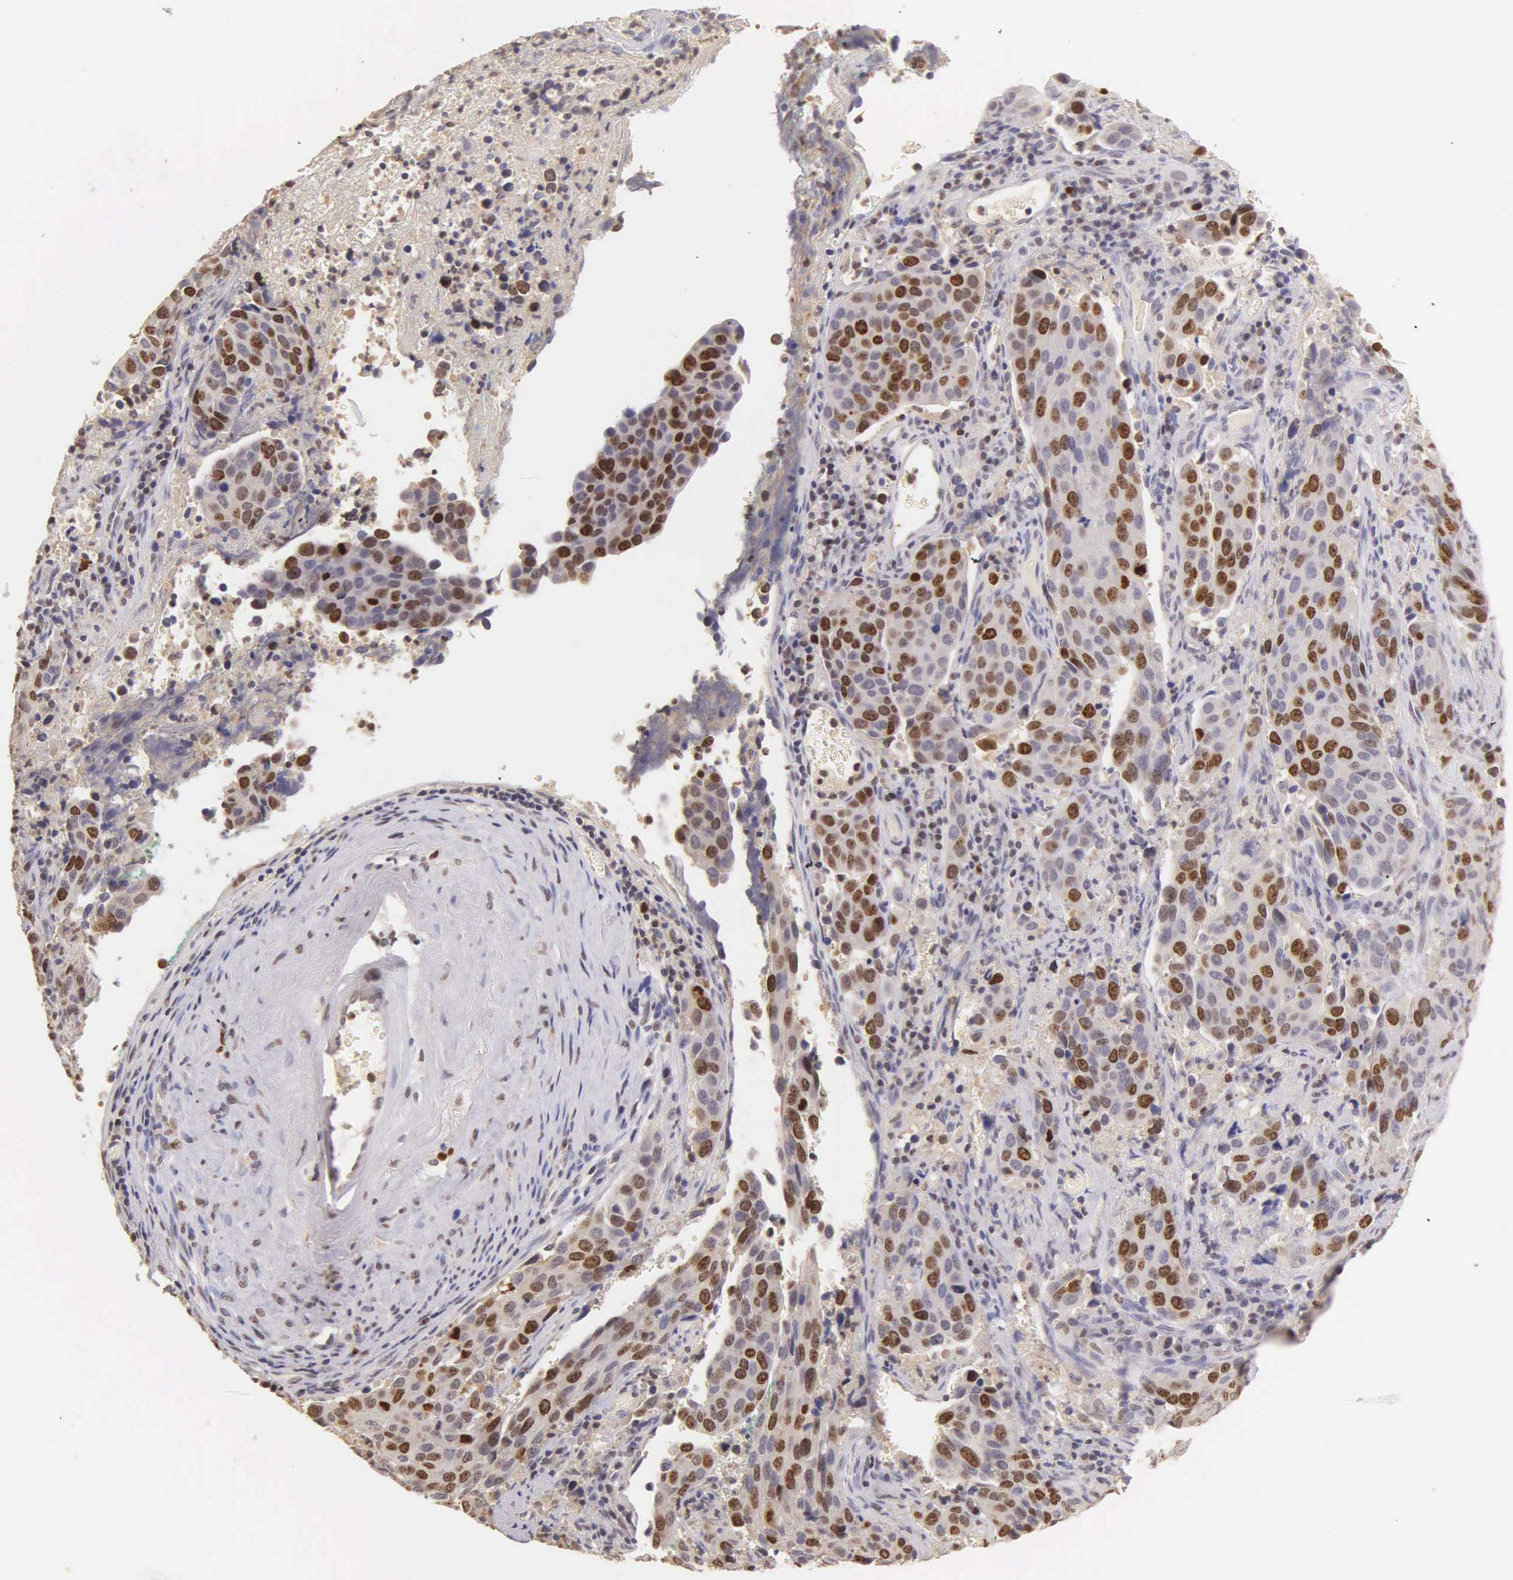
{"staining": {"intensity": "moderate", "quantity": ">75%", "location": "nuclear"}, "tissue": "cervical cancer", "cell_type": "Tumor cells", "image_type": "cancer", "snomed": [{"axis": "morphology", "description": "Squamous cell carcinoma, NOS"}, {"axis": "topography", "description": "Cervix"}], "caption": "IHC staining of cervical cancer (squamous cell carcinoma), which shows medium levels of moderate nuclear staining in about >75% of tumor cells indicating moderate nuclear protein expression. The staining was performed using DAB (3,3'-diaminobenzidine) (brown) for protein detection and nuclei were counterstained in hematoxylin (blue).", "gene": "MKI67", "patient": {"sex": "female", "age": 54}}